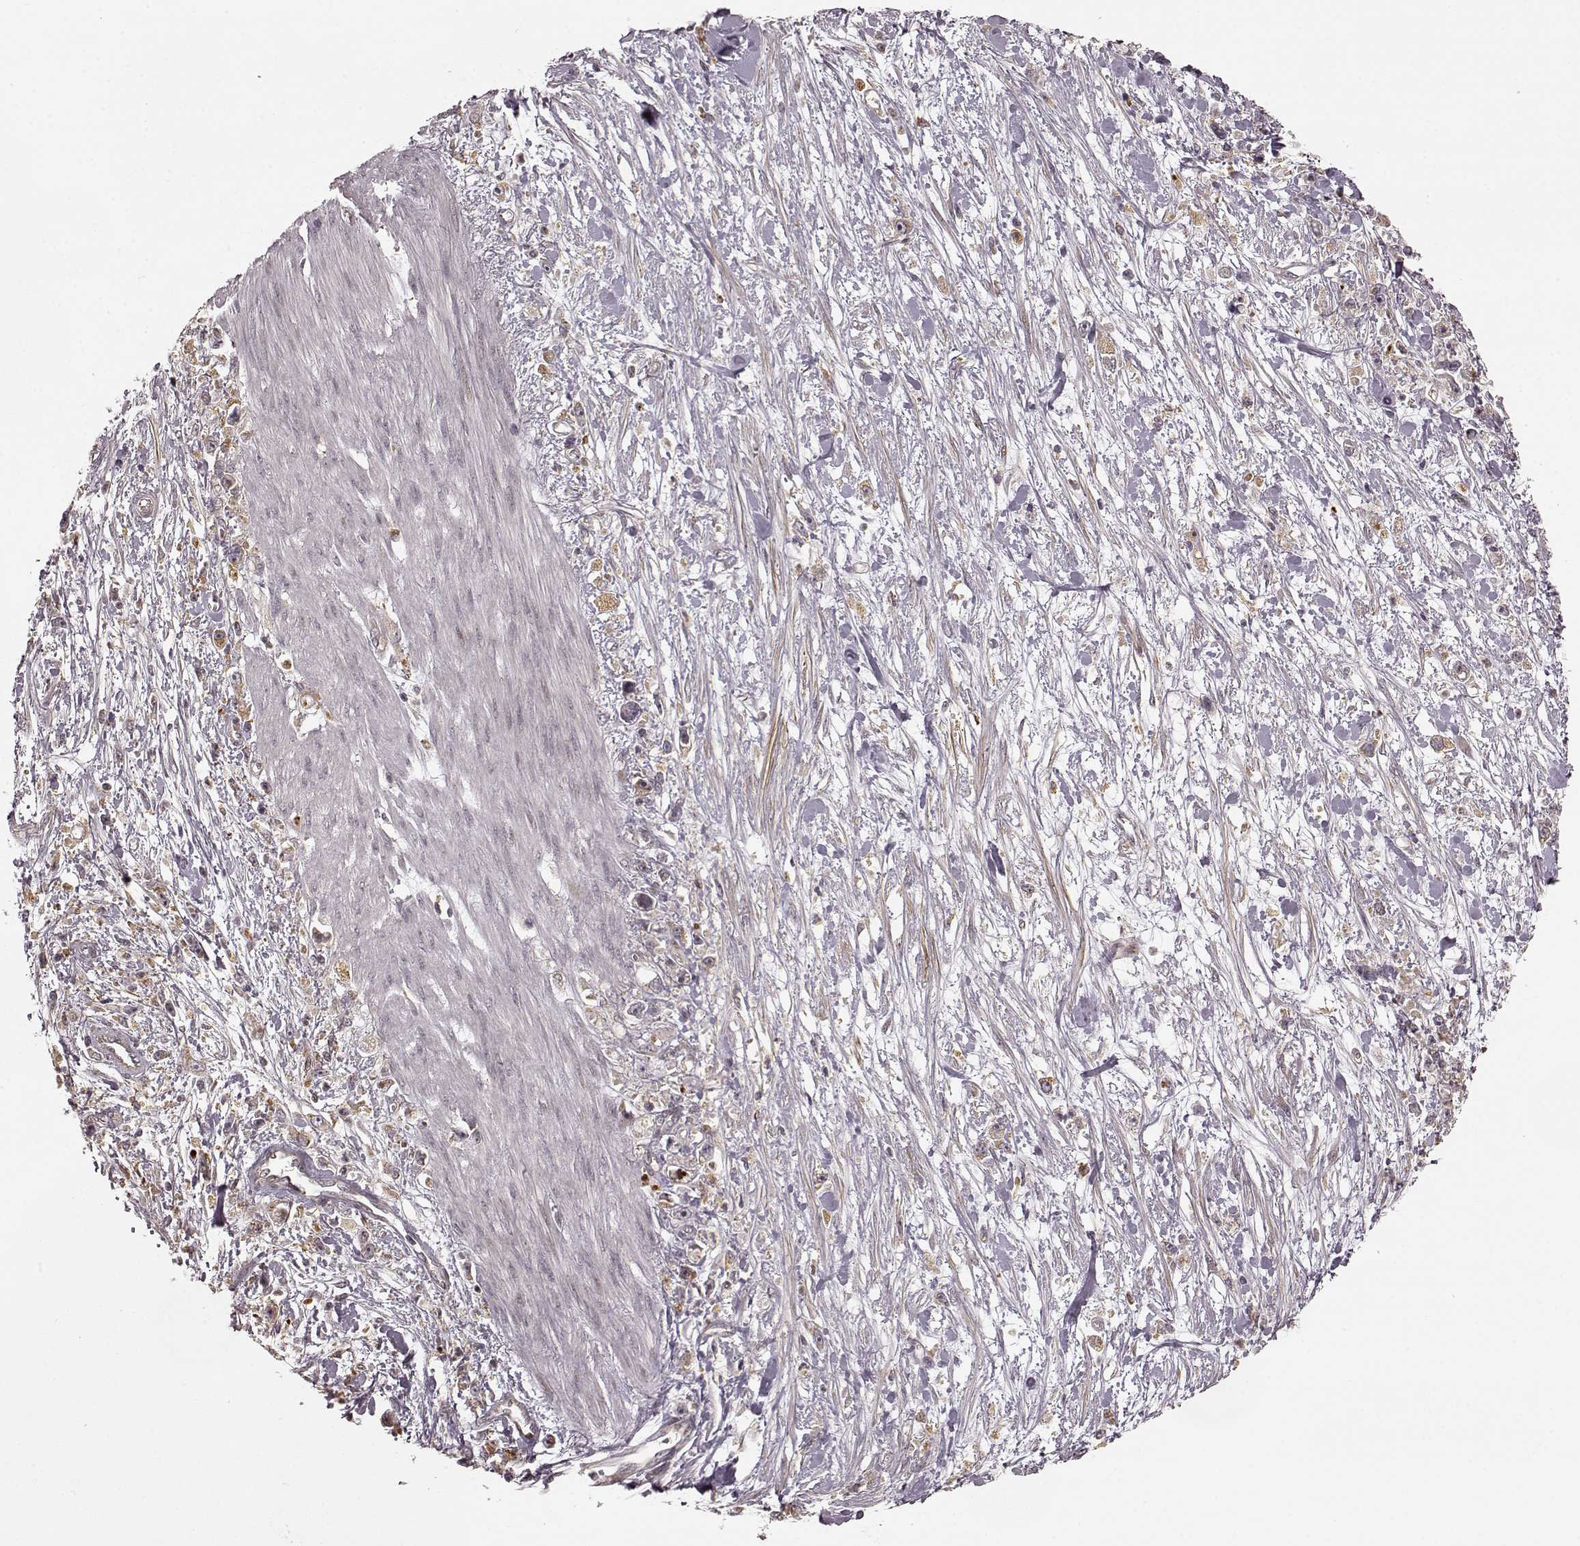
{"staining": {"intensity": "weak", "quantity": ">75%", "location": "cytoplasmic/membranous"}, "tissue": "stomach cancer", "cell_type": "Tumor cells", "image_type": "cancer", "snomed": [{"axis": "morphology", "description": "Adenocarcinoma, NOS"}, {"axis": "topography", "description": "Stomach"}], "caption": "Immunohistochemistry (IHC) of human stomach cancer shows low levels of weak cytoplasmic/membranous expression in about >75% of tumor cells.", "gene": "SLC12A9", "patient": {"sex": "female", "age": 59}}